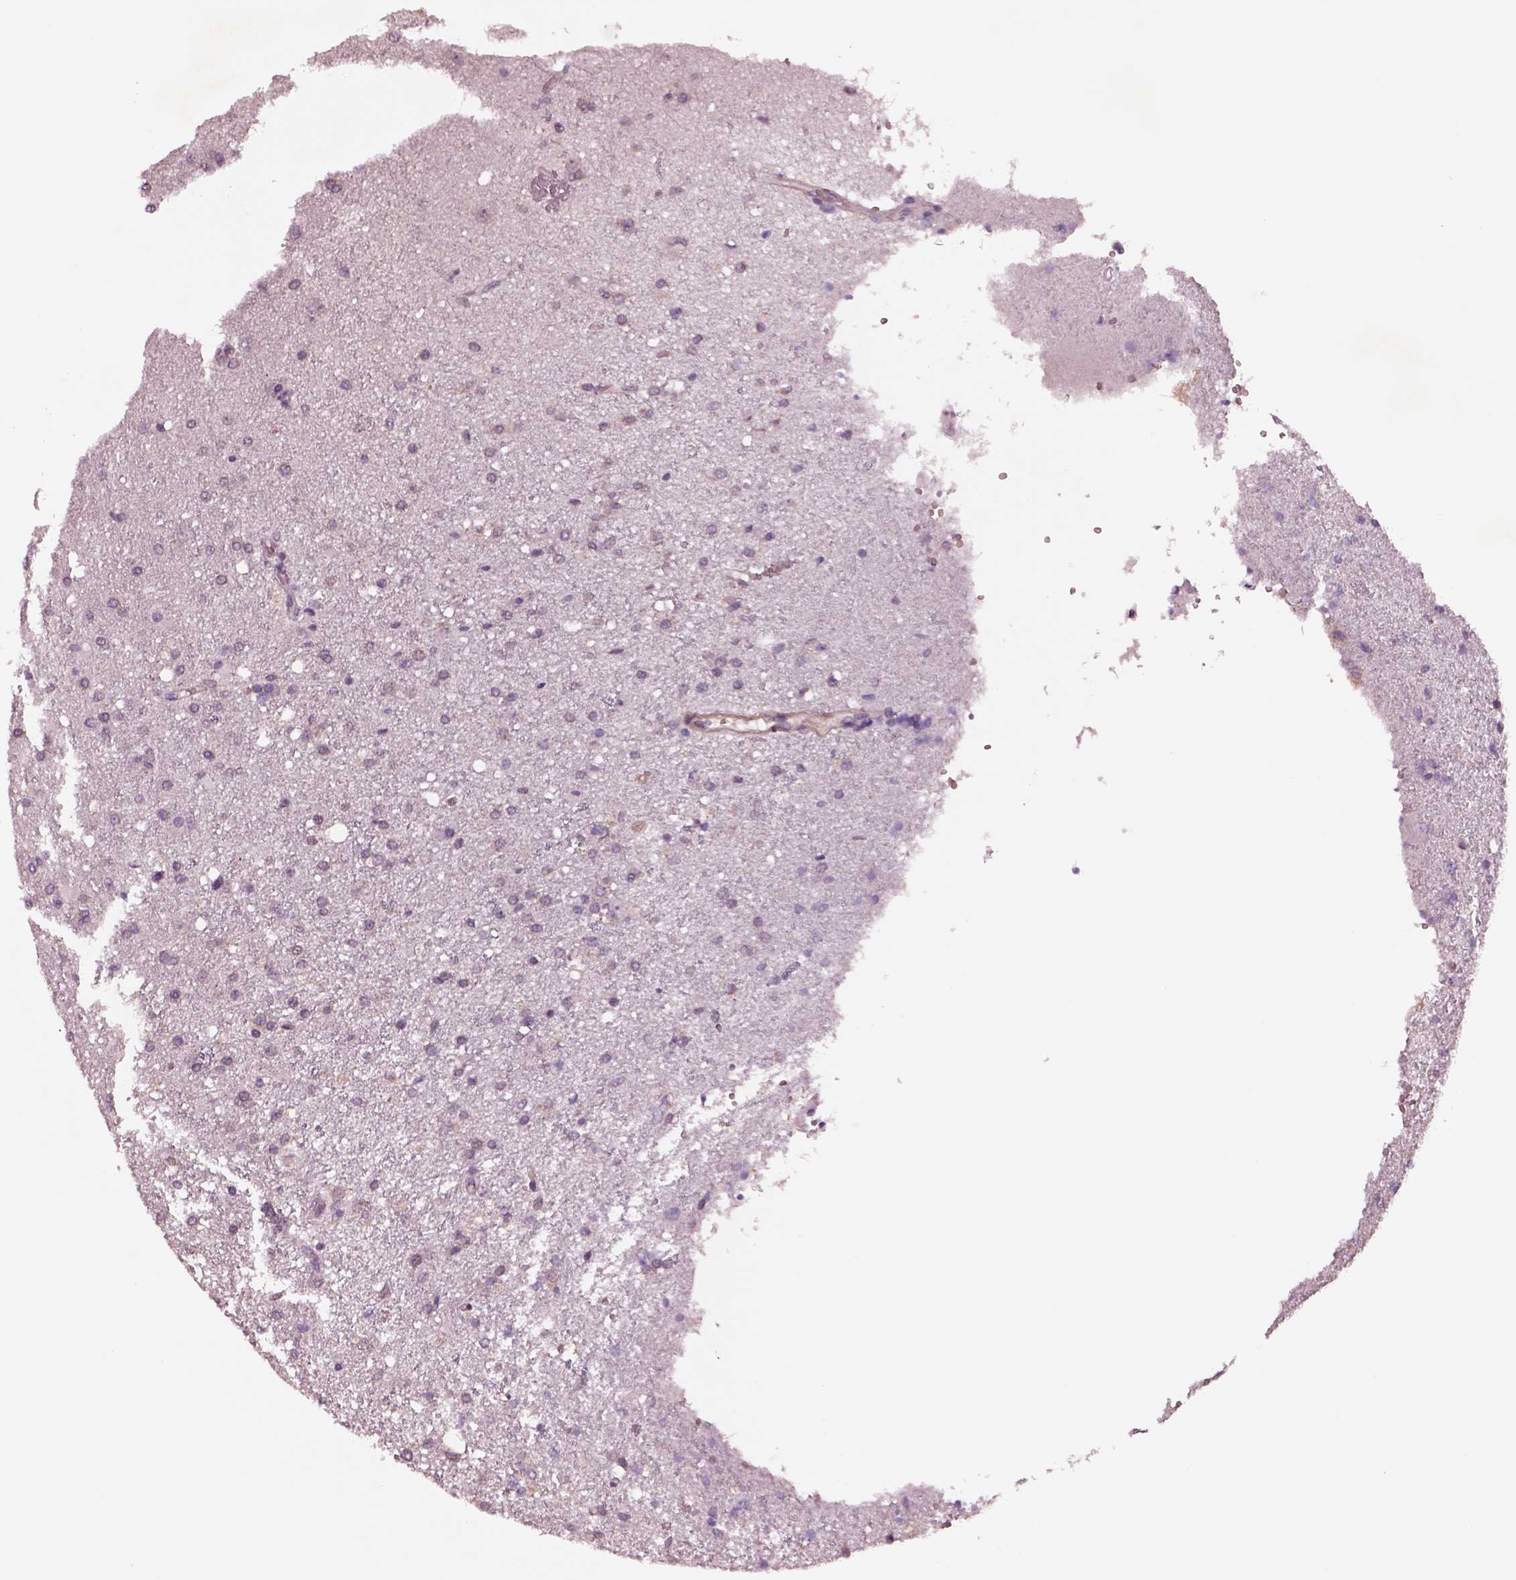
{"staining": {"intensity": "negative", "quantity": "none", "location": "none"}, "tissue": "glioma", "cell_type": "Tumor cells", "image_type": "cancer", "snomed": [{"axis": "morphology", "description": "Glioma, malignant, Low grade"}, {"axis": "topography", "description": "Brain"}], "caption": "This is an immunohistochemistry micrograph of human glioma. There is no positivity in tumor cells.", "gene": "HTR1B", "patient": {"sex": "female", "age": 58}}